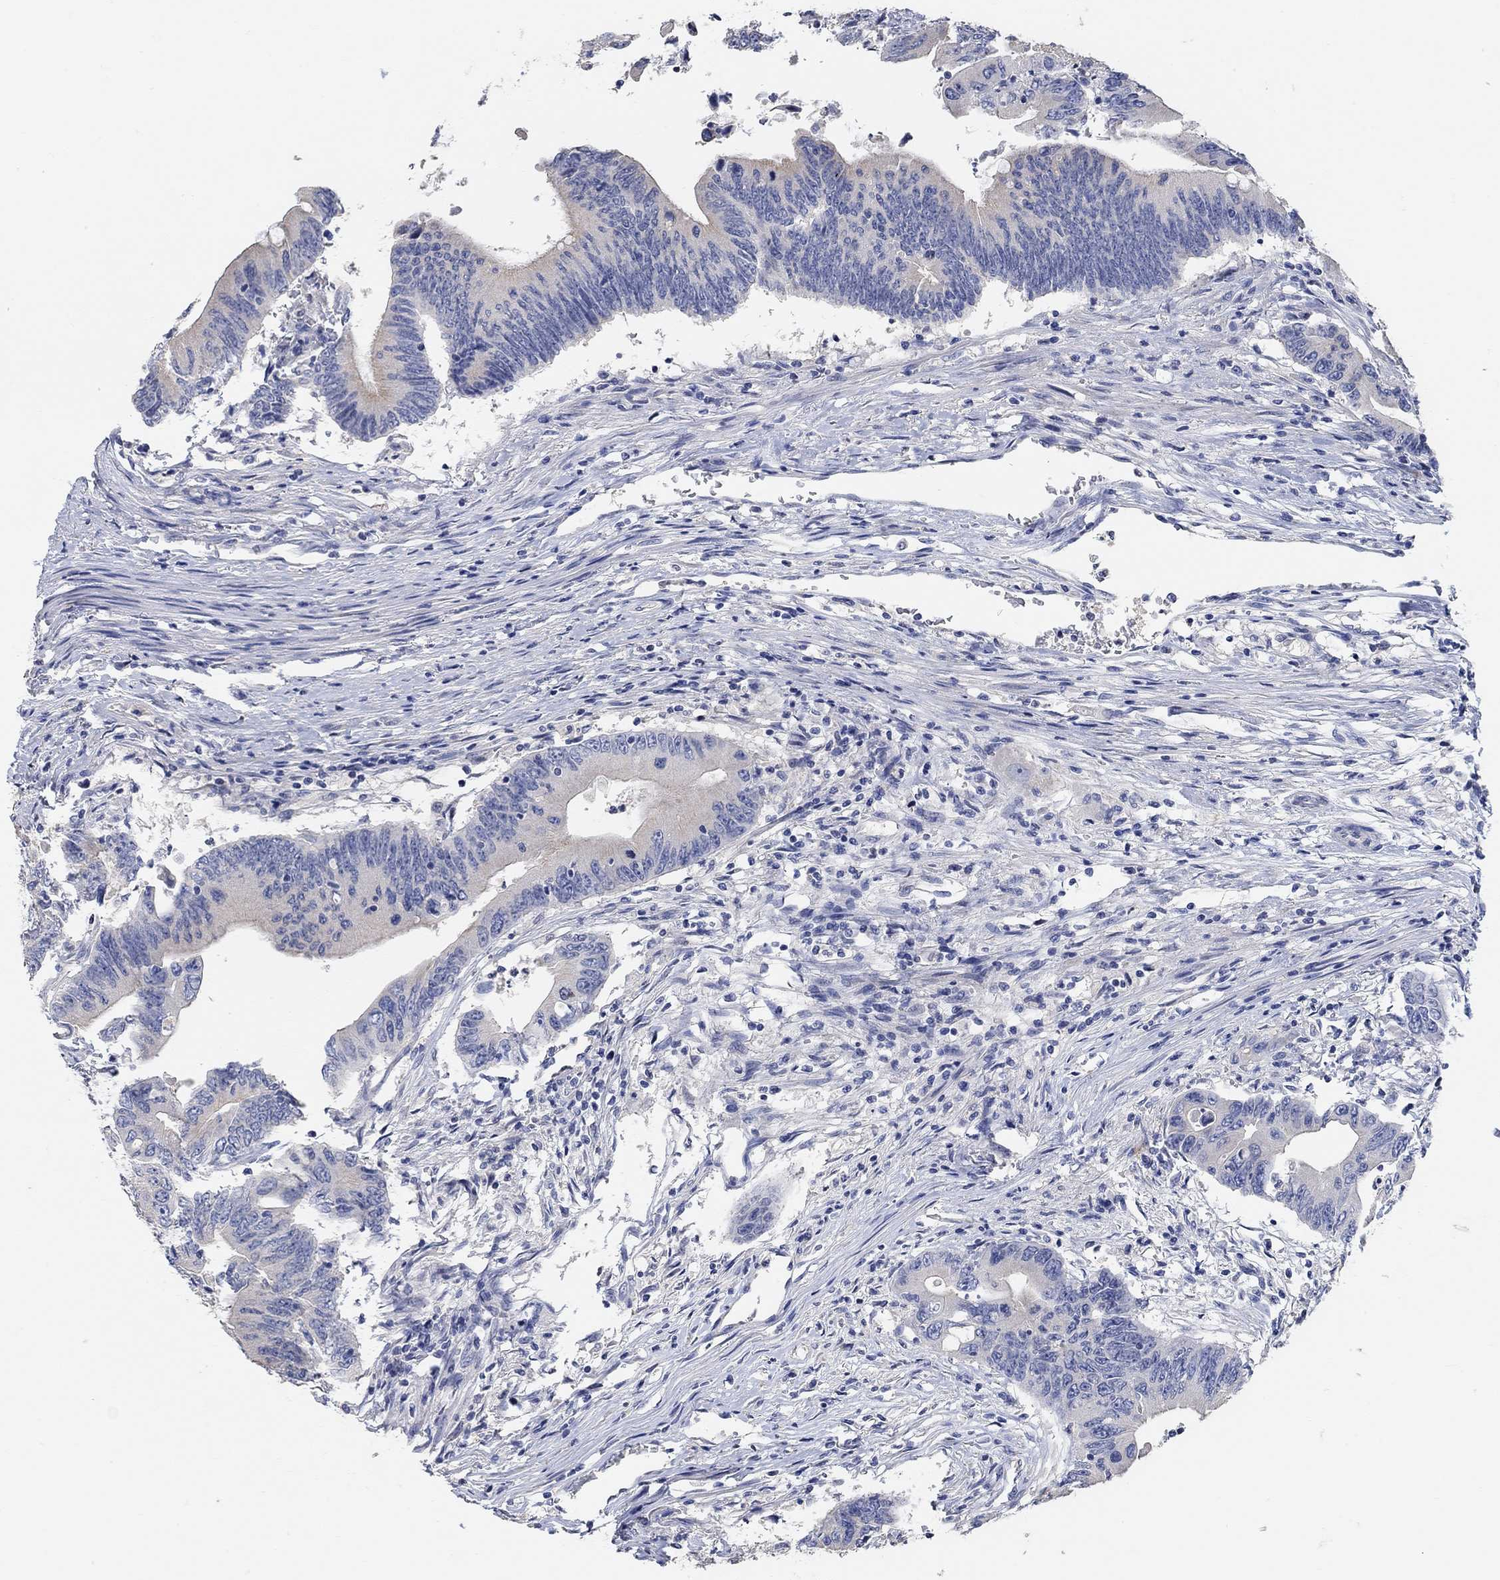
{"staining": {"intensity": "weak", "quantity": "<25%", "location": "cytoplasmic/membranous"}, "tissue": "colorectal cancer", "cell_type": "Tumor cells", "image_type": "cancer", "snomed": [{"axis": "morphology", "description": "Adenocarcinoma, NOS"}, {"axis": "topography", "description": "Colon"}], "caption": "Immunohistochemistry (IHC) image of human colorectal cancer stained for a protein (brown), which exhibits no staining in tumor cells.", "gene": "NLRP14", "patient": {"sex": "female", "age": 90}}